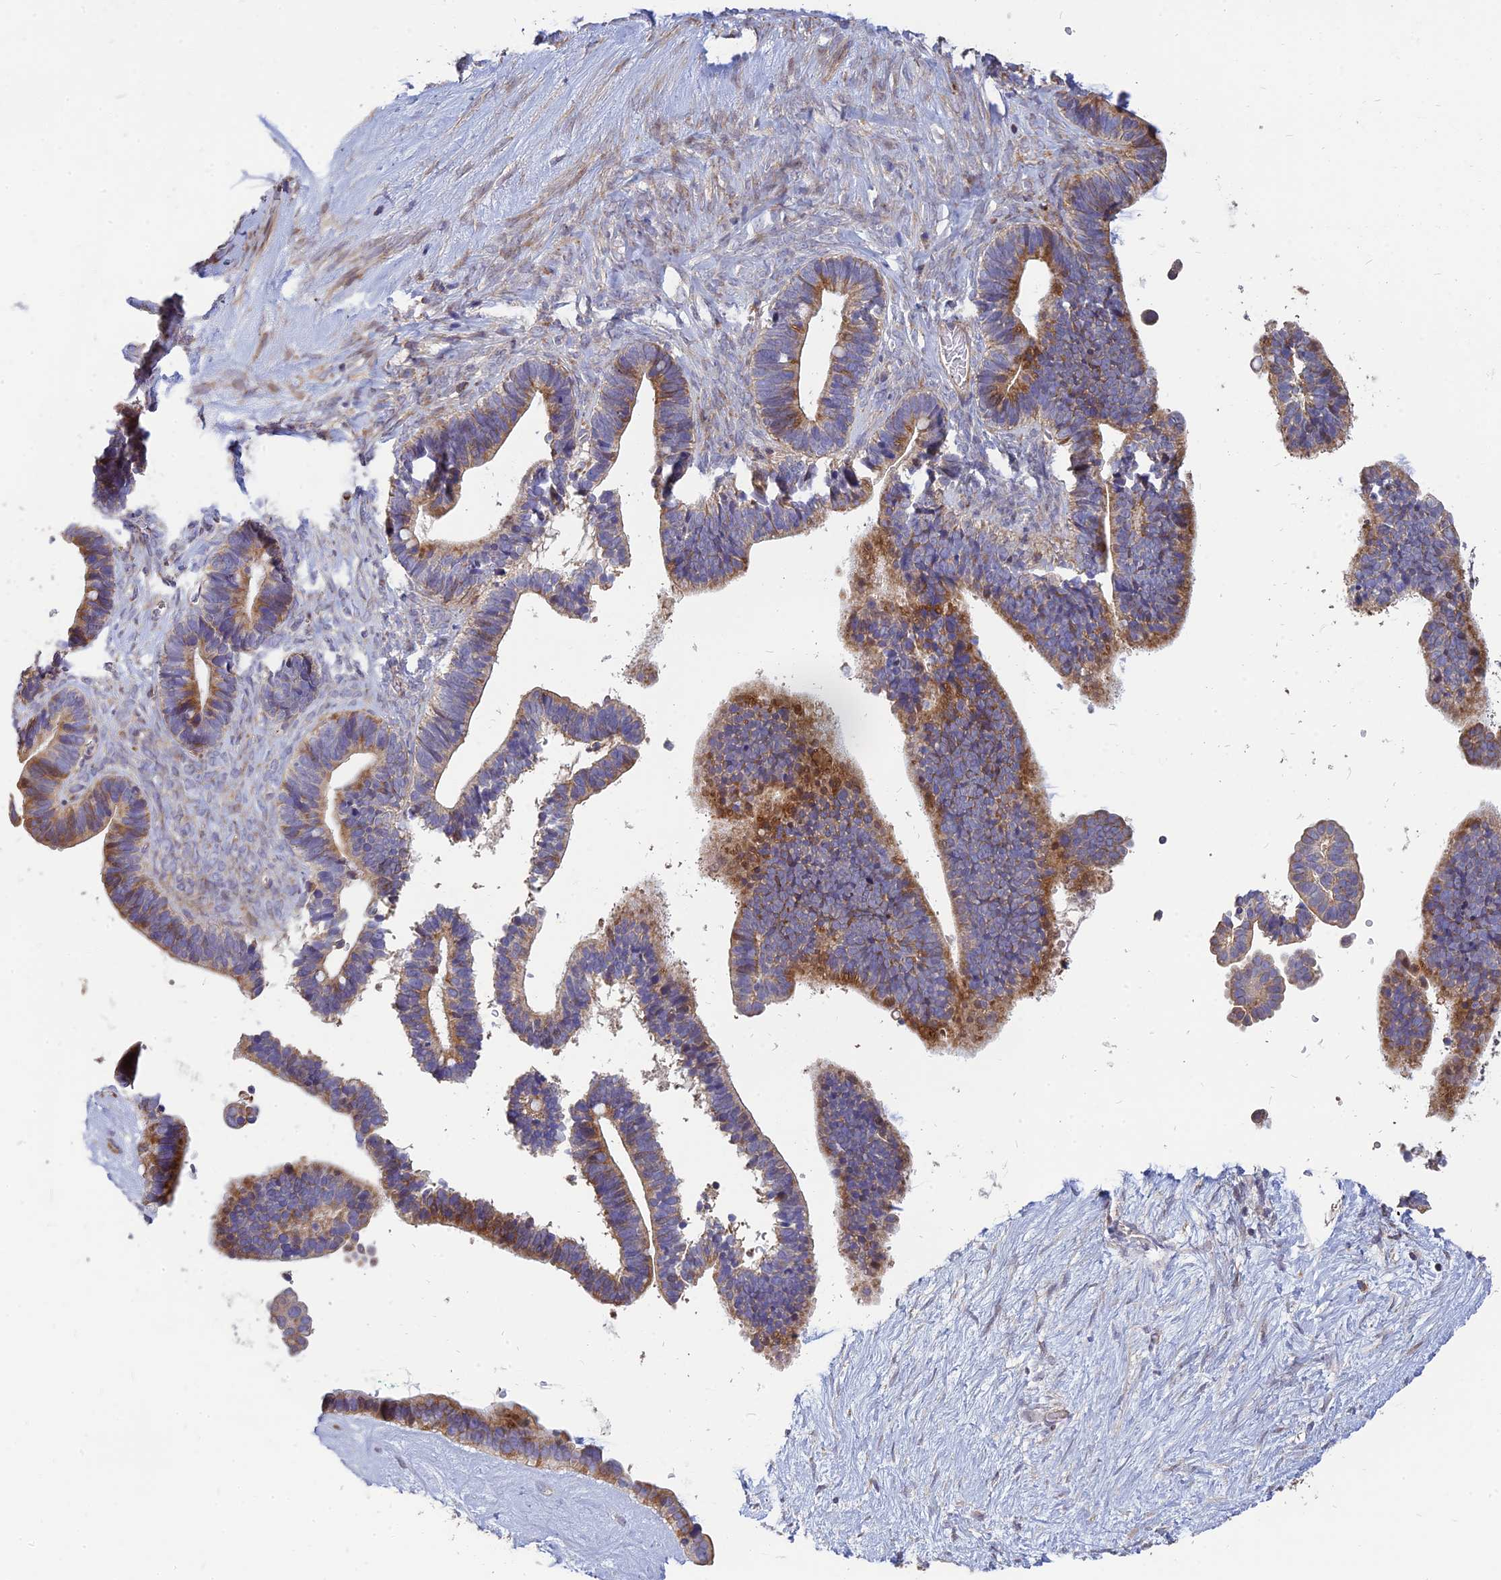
{"staining": {"intensity": "moderate", "quantity": ">75%", "location": "cytoplasmic/membranous"}, "tissue": "ovarian cancer", "cell_type": "Tumor cells", "image_type": "cancer", "snomed": [{"axis": "morphology", "description": "Cystadenocarcinoma, serous, NOS"}, {"axis": "topography", "description": "Ovary"}], "caption": "High-power microscopy captured an IHC micrograph of serous cystadenocarcinoma (ovarian), revealing moderate cytoplasmic/membranous expression in approximately >75% of tumor cells.", "gene": "ST3GAL6", "patient": {"sex": "female", "age": 56}}